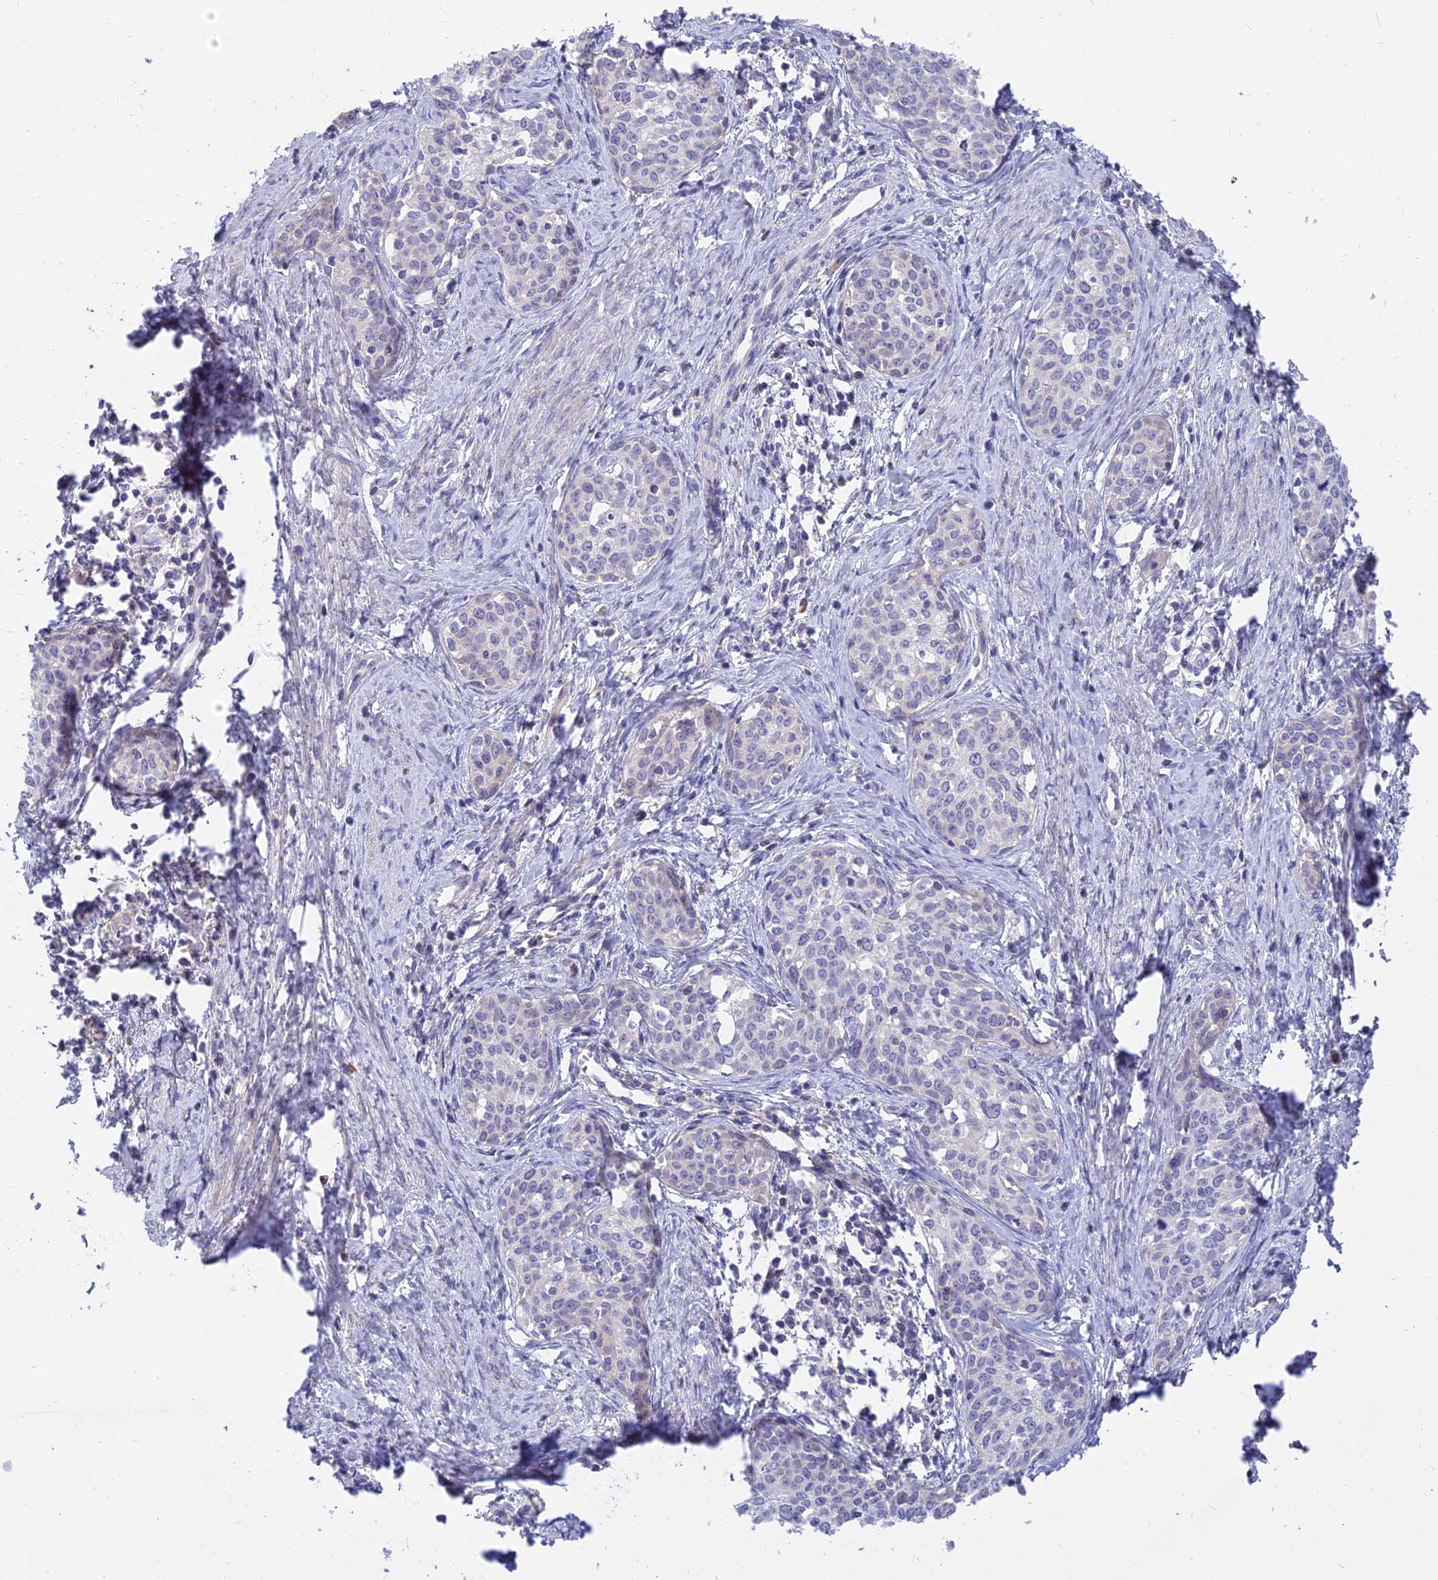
{"staining": {"intensity": "negative", "quantity": "none", "location": "none"}, "tissue": "cervical cancer", "cell_type": "Tumor cells", "image_type": "cancer", "snomed": [{"axis": "morphology", "description": "Squamous cell carcinoma, NOS"}, {"axis": "topography", "description": "Cervix"}], "caption": "Human cervical cancer (squamous cell carcinoma) stained for a protein using IHC displays no staining in tumor cells.", "gene": "MBD3L1", "patient": {"sex": "female", "age": 52}}